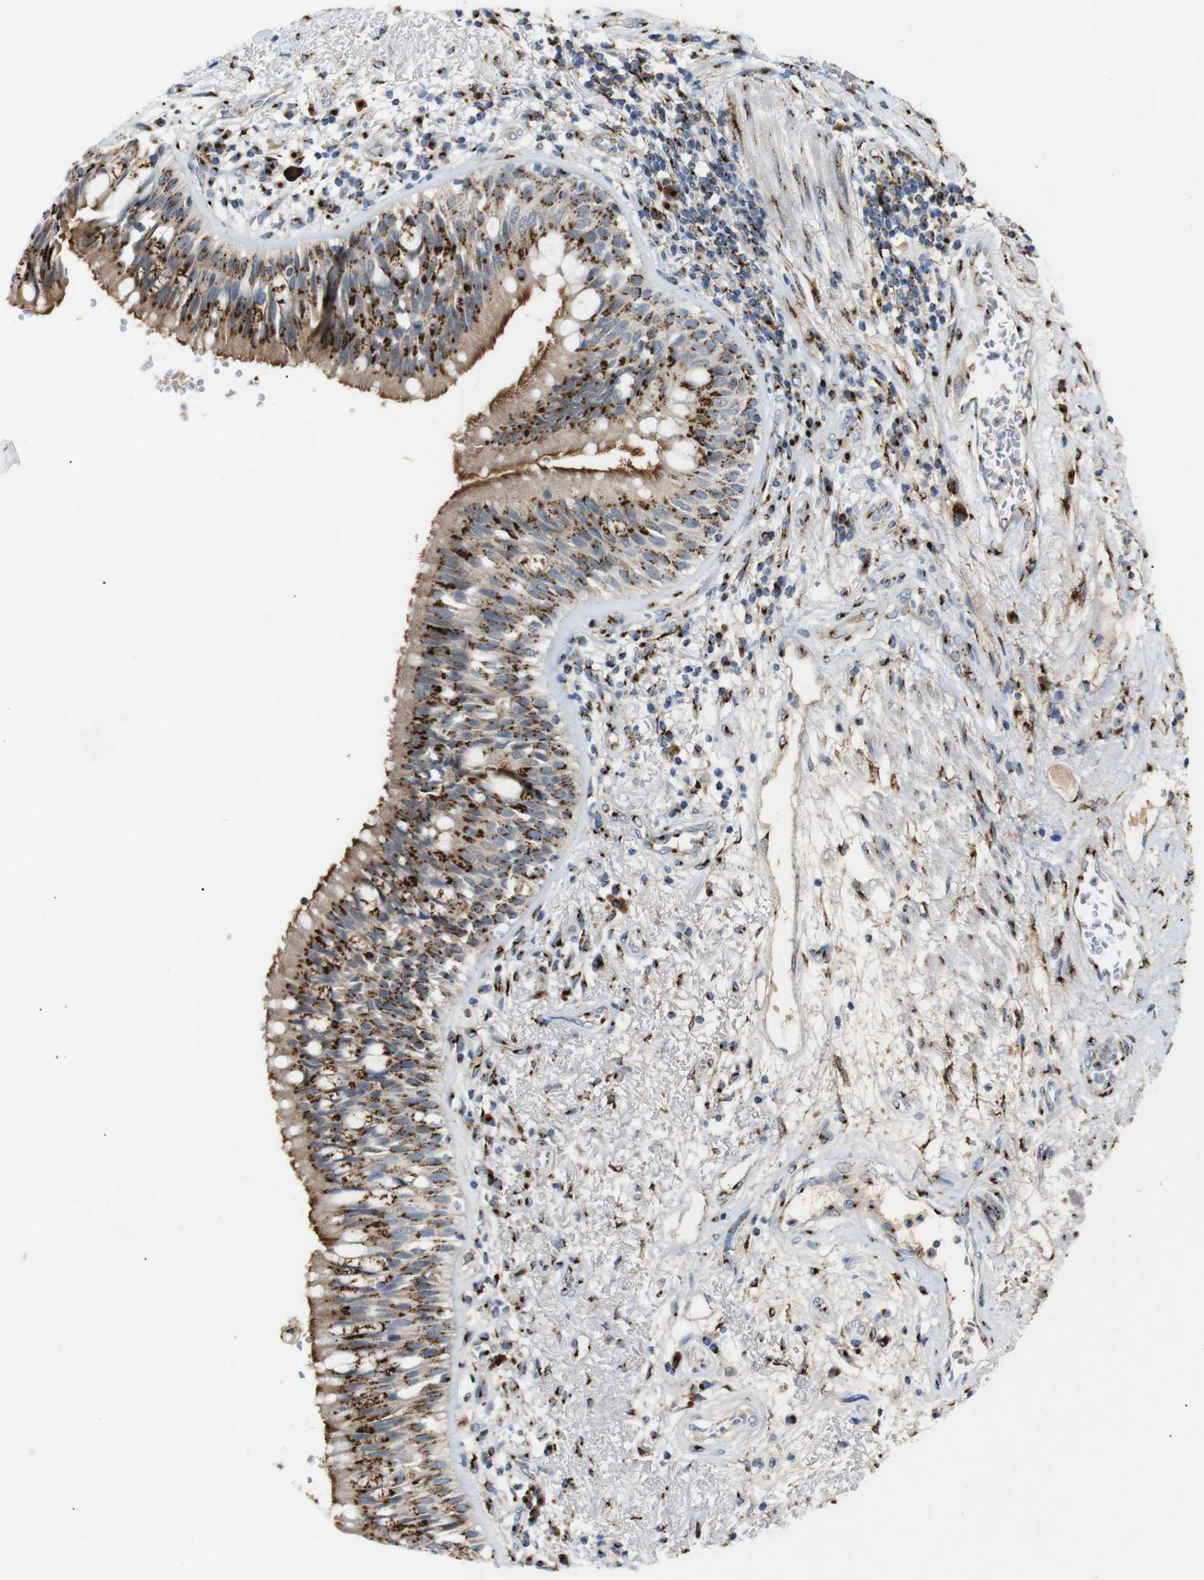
{"staining": {"intensity": "moderate", "quantity": ">75%", "location": "cytoplasmic/membranous"}, "tissue": "bronchus", "cell_type": "Respiratory epithelial cells", "image_type": "normal", "snomed": [{"axis": "morphology", "description": "Normal tissue, NOS"}, {"axis": "morphology", "description": "Adenocarcinoma, NOS"}, {"axis": "morphology", "description": "Adenocarcinoma, metastatic, NOS"}, {"axis": "topography", "description": "Lymph node"}, {"axis": "topography", "description": "Bronchus"}, {"axis": "topography", "description": "Lung"}], "caption": "The histopathology image demonstrates immunohistochemical staining of unremarkable bronchus. There is moderate cytoplasmic/membranous positivity is identified in approximately >75% of respiratory epithelial cells.", "gene": "TGOLN2", "patient": {"sex": "female", "age": 54}}